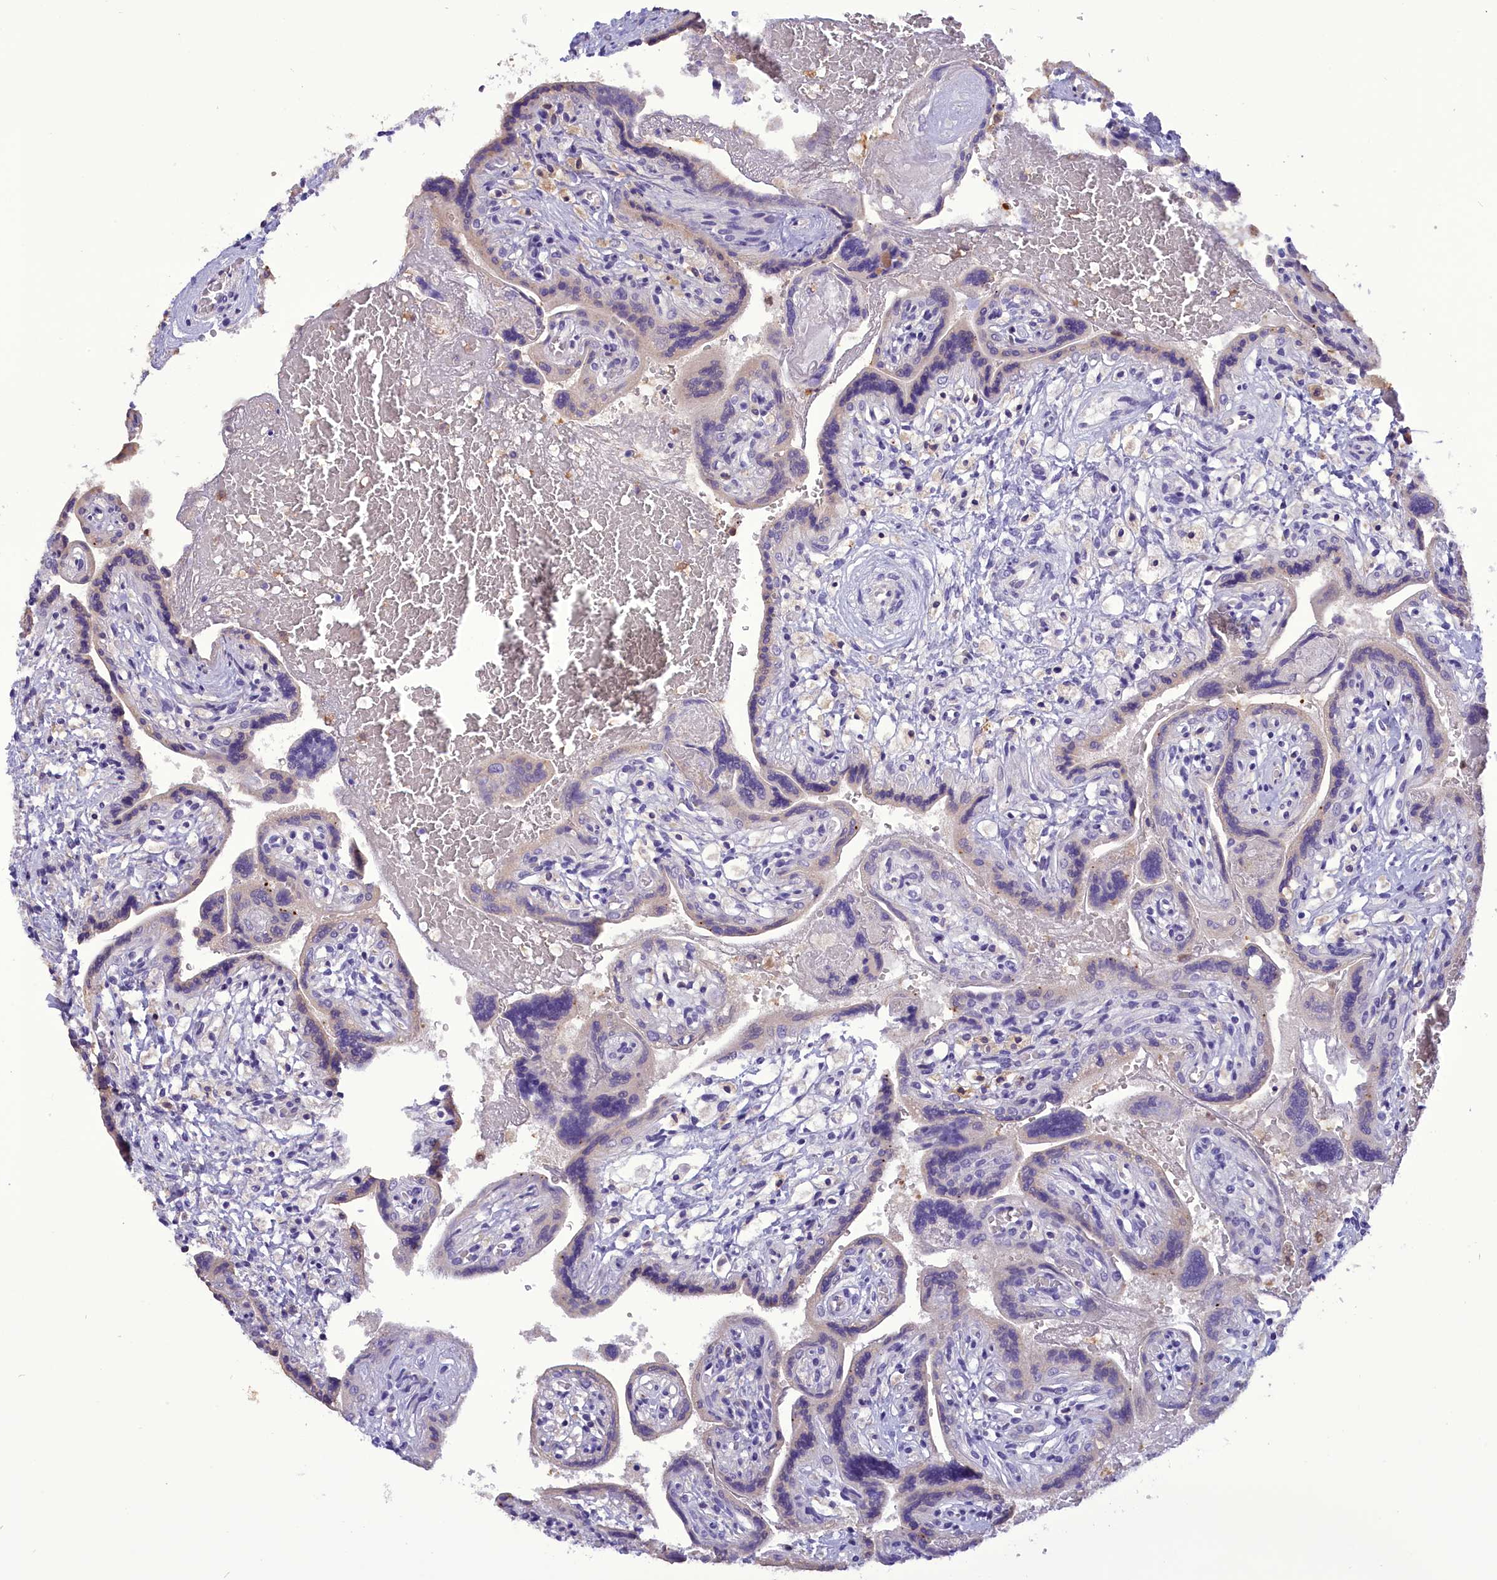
{"staining": {"intensity": "negative", "quantity": "none", "location": "none"}, "tissue": "placenta", "cell_type": "Trophoblastic cells", "image_type": "normal", "snomed": [{"axis": "morphology", "description": "Normal tissue, NOS"}, {"axis": "topography", "description": "Placenta"}], "caption": "Immunohistochemical staining of unremarkable human placenta exhibits no significant positivity in trophoblastic cells.", "gene": "FAM149B1", "patient": {"sex": "female", "age": 37}}